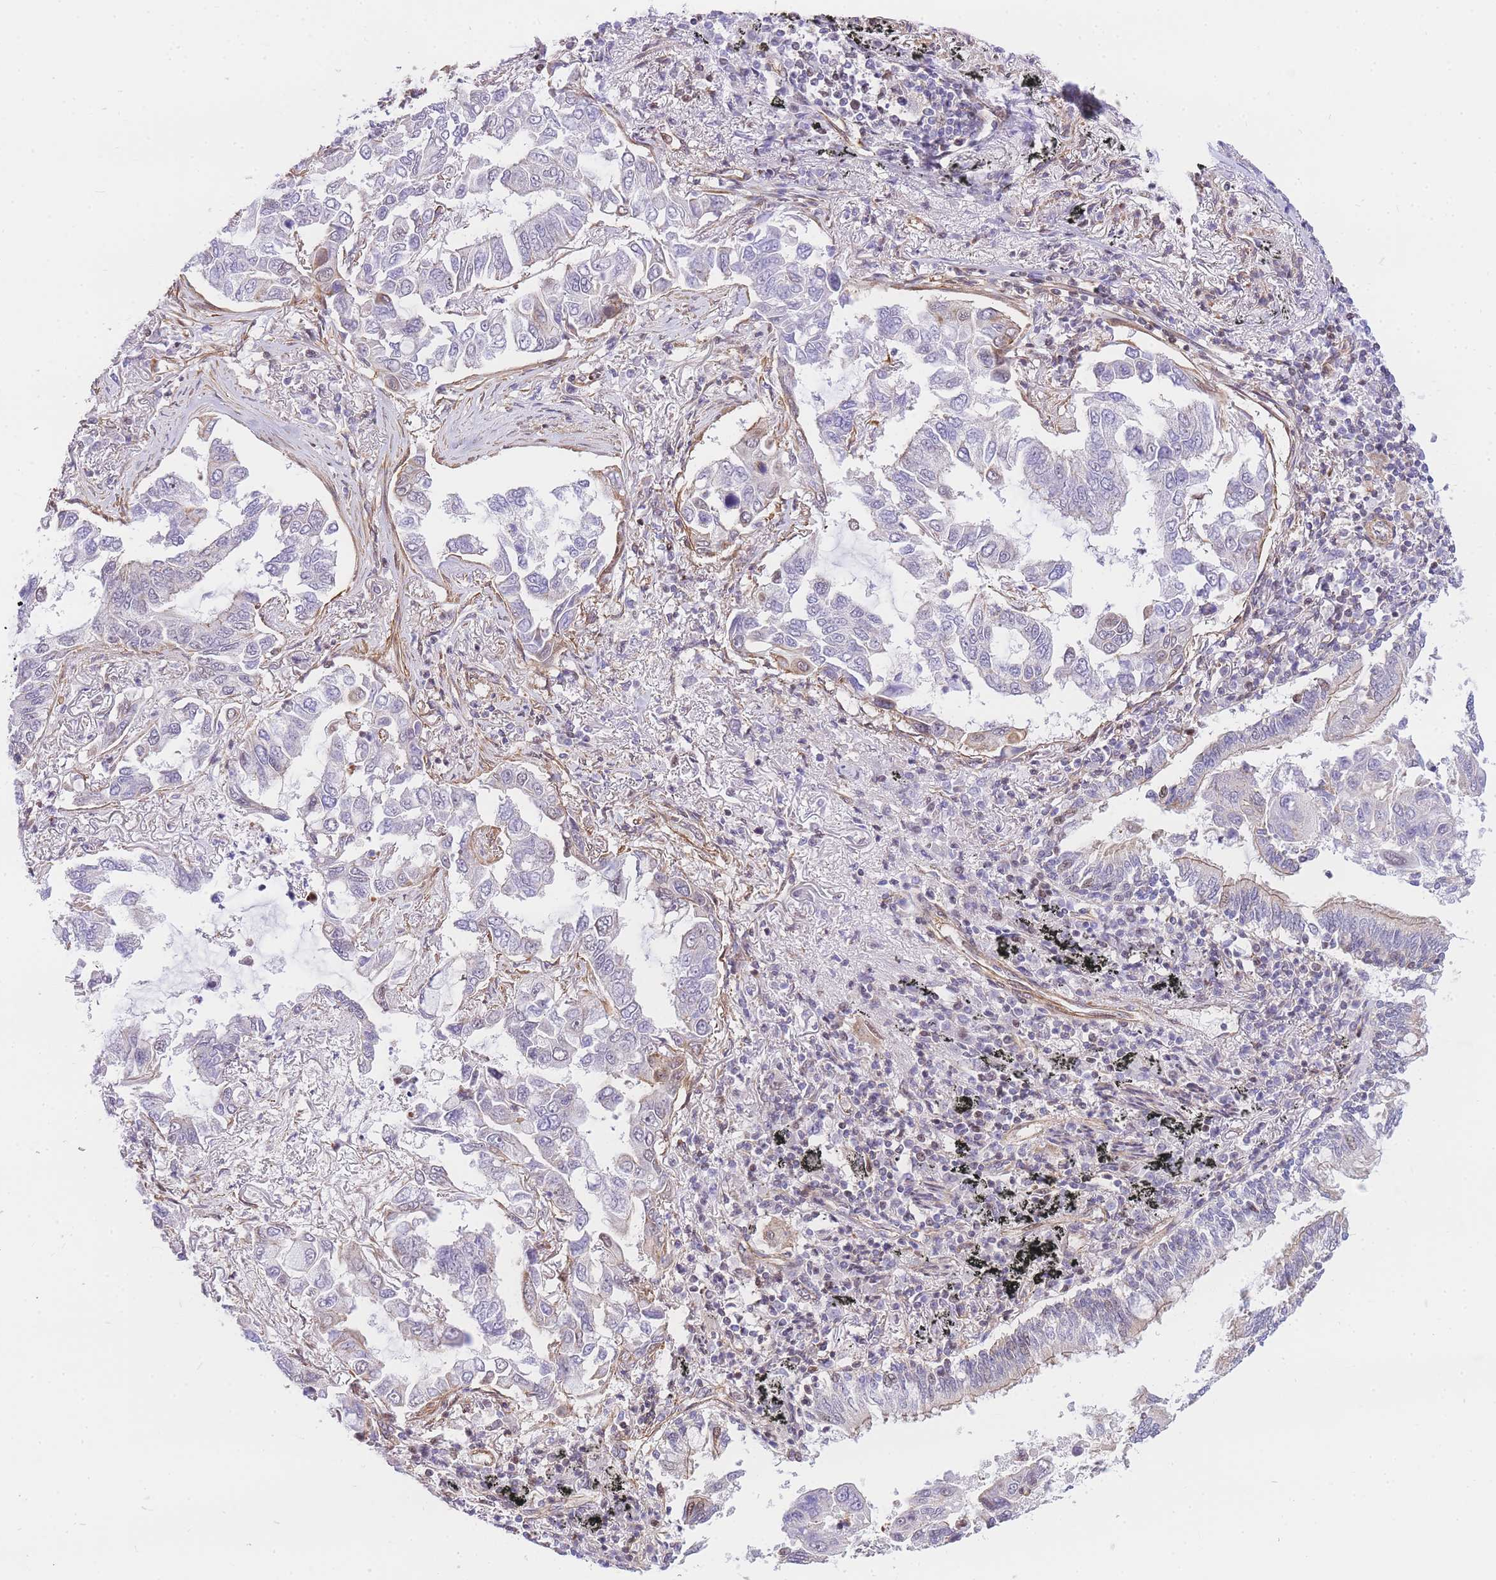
{"staining": {"intensity": "negative", "quantity": "none", "location": "none"}, "tissue": "lung cancer", "cell_type": "Tumor cells", "image_type": "cancer", "snomed": [{"axis": "morphology", "description": "Adenocarcinoma, NOS"}, {"axis": "topography", "description": "Lung"}], "caption": "IHC of lung cancer (adenocarcinoma) exhibits no expression in tumor cells.", "gene": "S100PBP", "patient": {"sex": "male", "age": 64}}